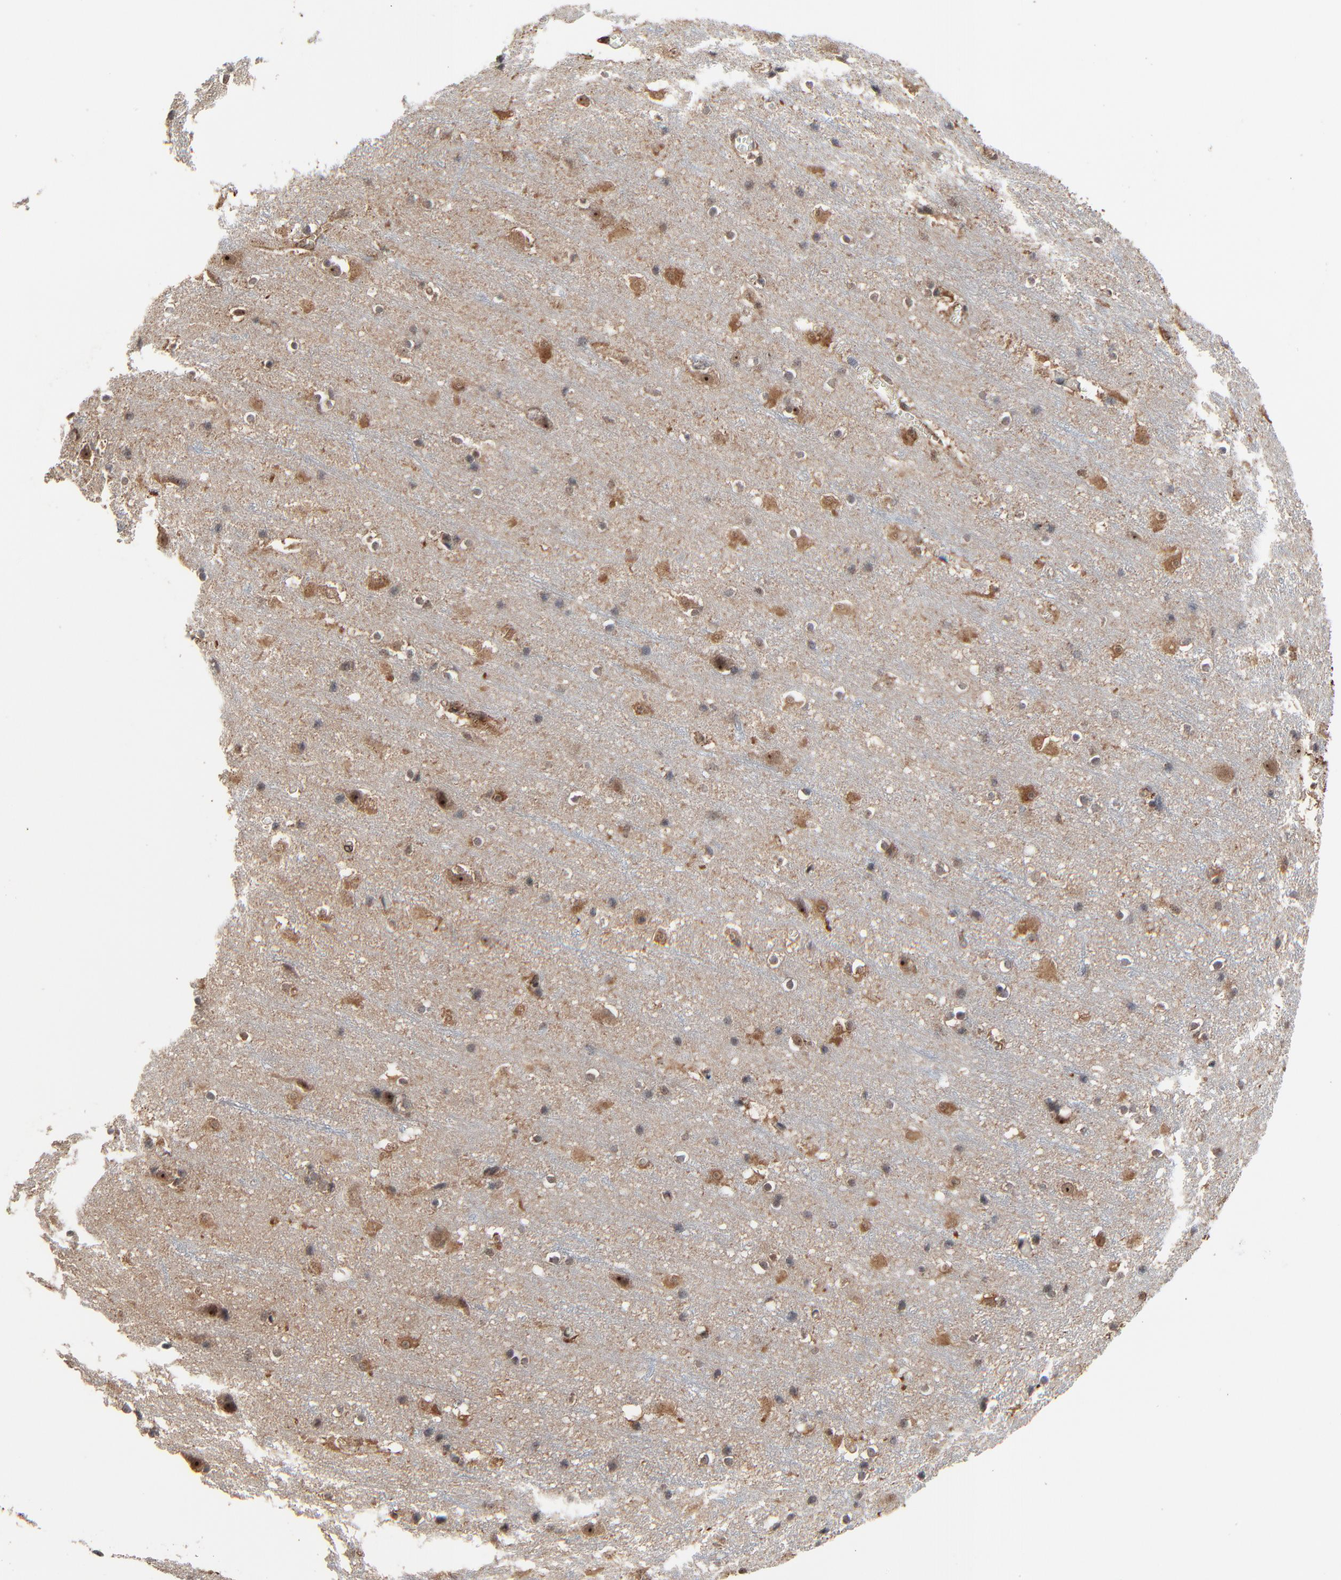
{"staining": {"intensity": "moderate", "quantity": ">75%", "location": "cytoplasmic/membranous"}, "tissue": "cerebral cortex", "cell_type": "Endothelial cells", "image_type": "normal", "snomed": [{"axis": "morphology", "description": "Normal tissue, NOS"}, {"axis": "topography", "description": "Cerebral cortex"}], "caption": "A brown stain highlights moderate cytoplasmic/membranous staining of a protein in endothelial cells of unremarkable cerebral cortex. (IHC, brightfield microscopy, high magnification).", "gene": "RHOJ", "patient": {"sex": "male", "age": 45}}